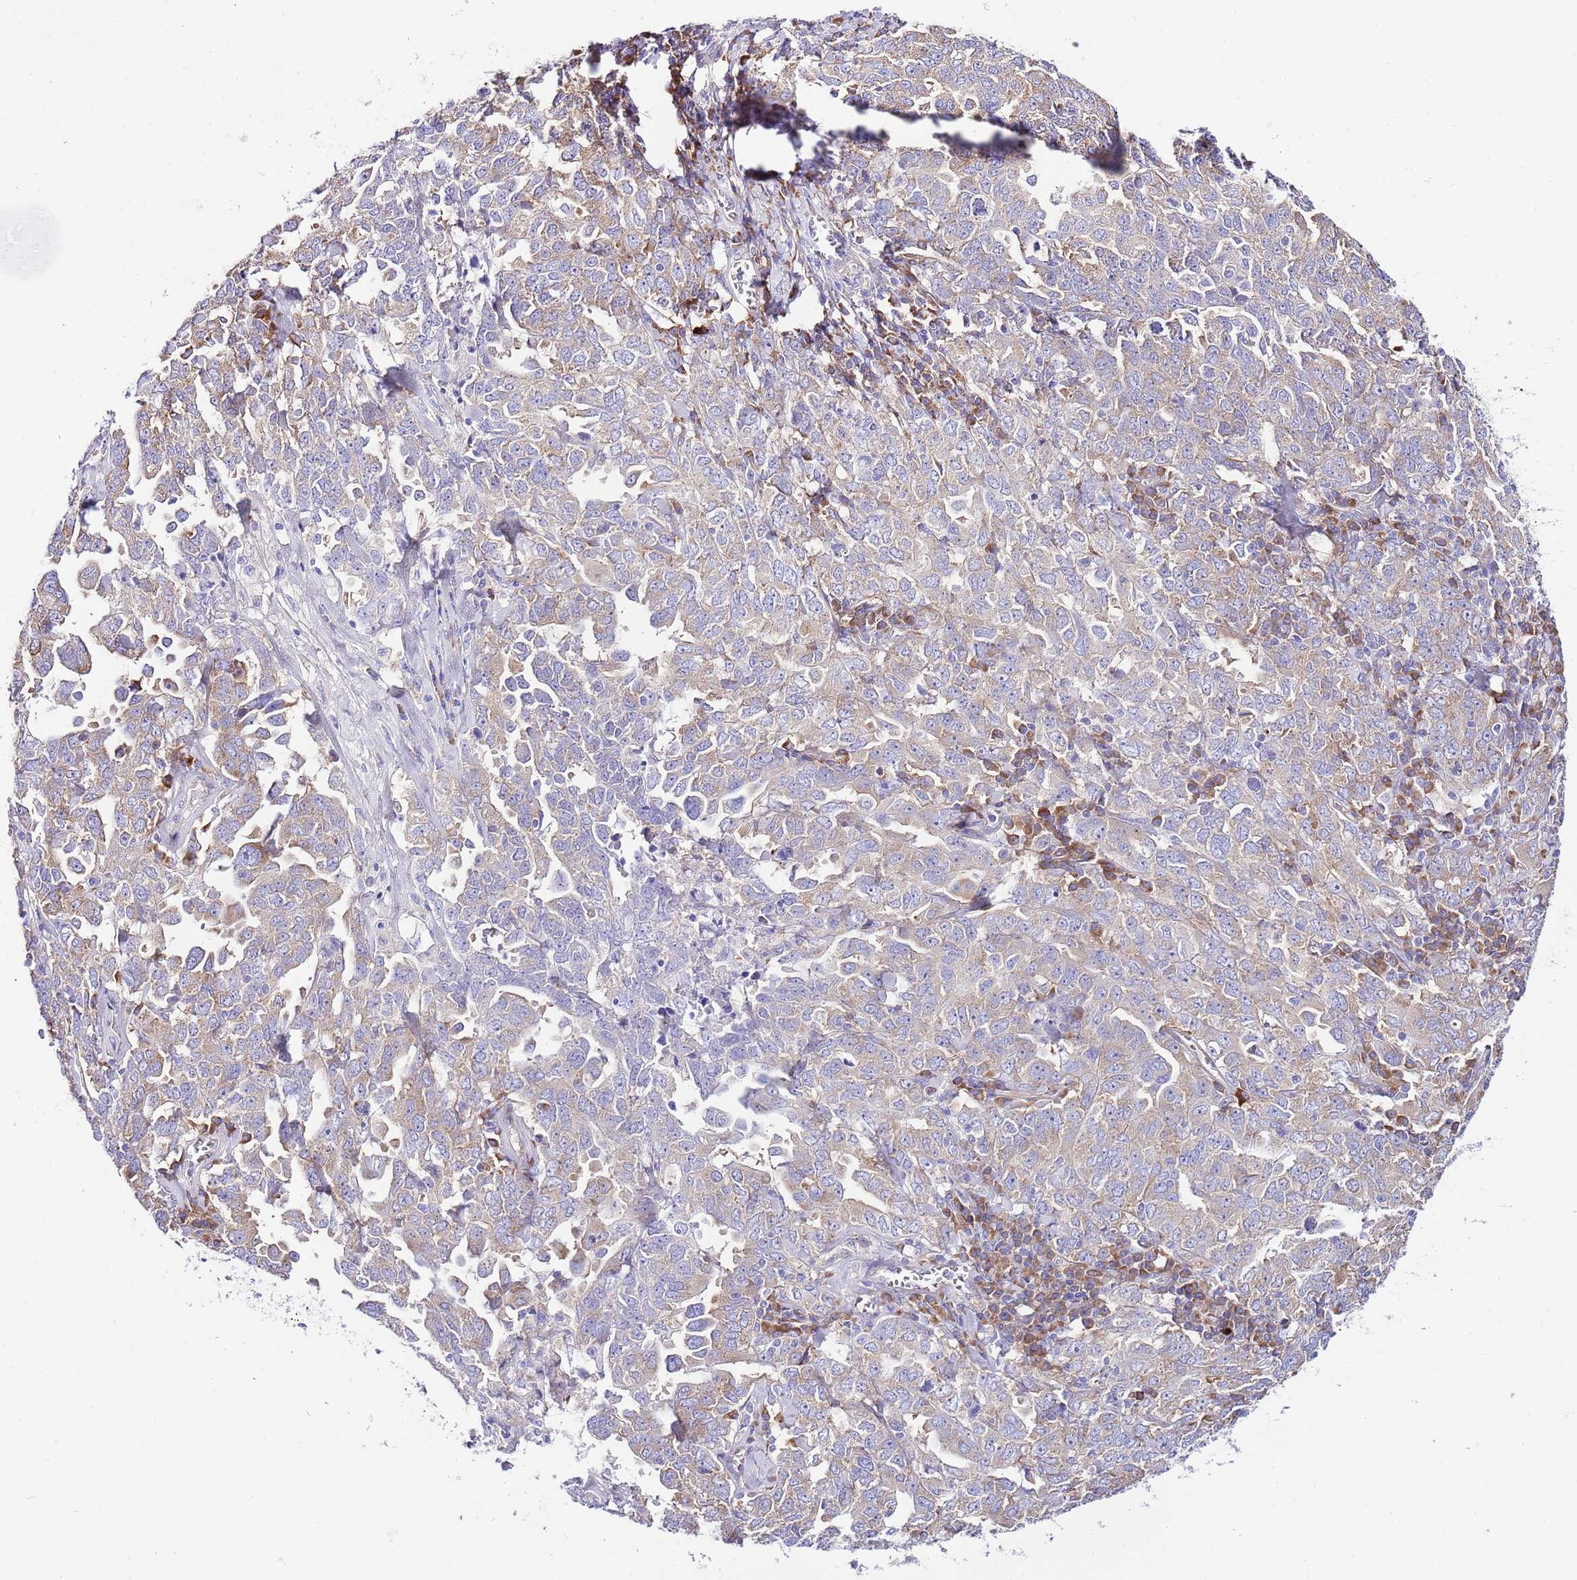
{"staining": {"intensity": "weak", "quantity": ">75%", "location": "cytoplasmic/membranous"}, "tissue": "ovarian cancer", "cell_type": "Tumor cells", "image_type": "cancer", "snomed": [{"axis": "morphology", "description": "Carcinoma, endometroid"}, {"axis": "topography", "description": "Ovary"}], "caption": "A photomicrograph showing weak cytoplasmic/membranous staining in about >75% of tumor cells in ovarian cancer, as visualized by brown immunohistochemical staining.", "gene": "RPS10", "patient": {"sex": "female", "age": 62}}